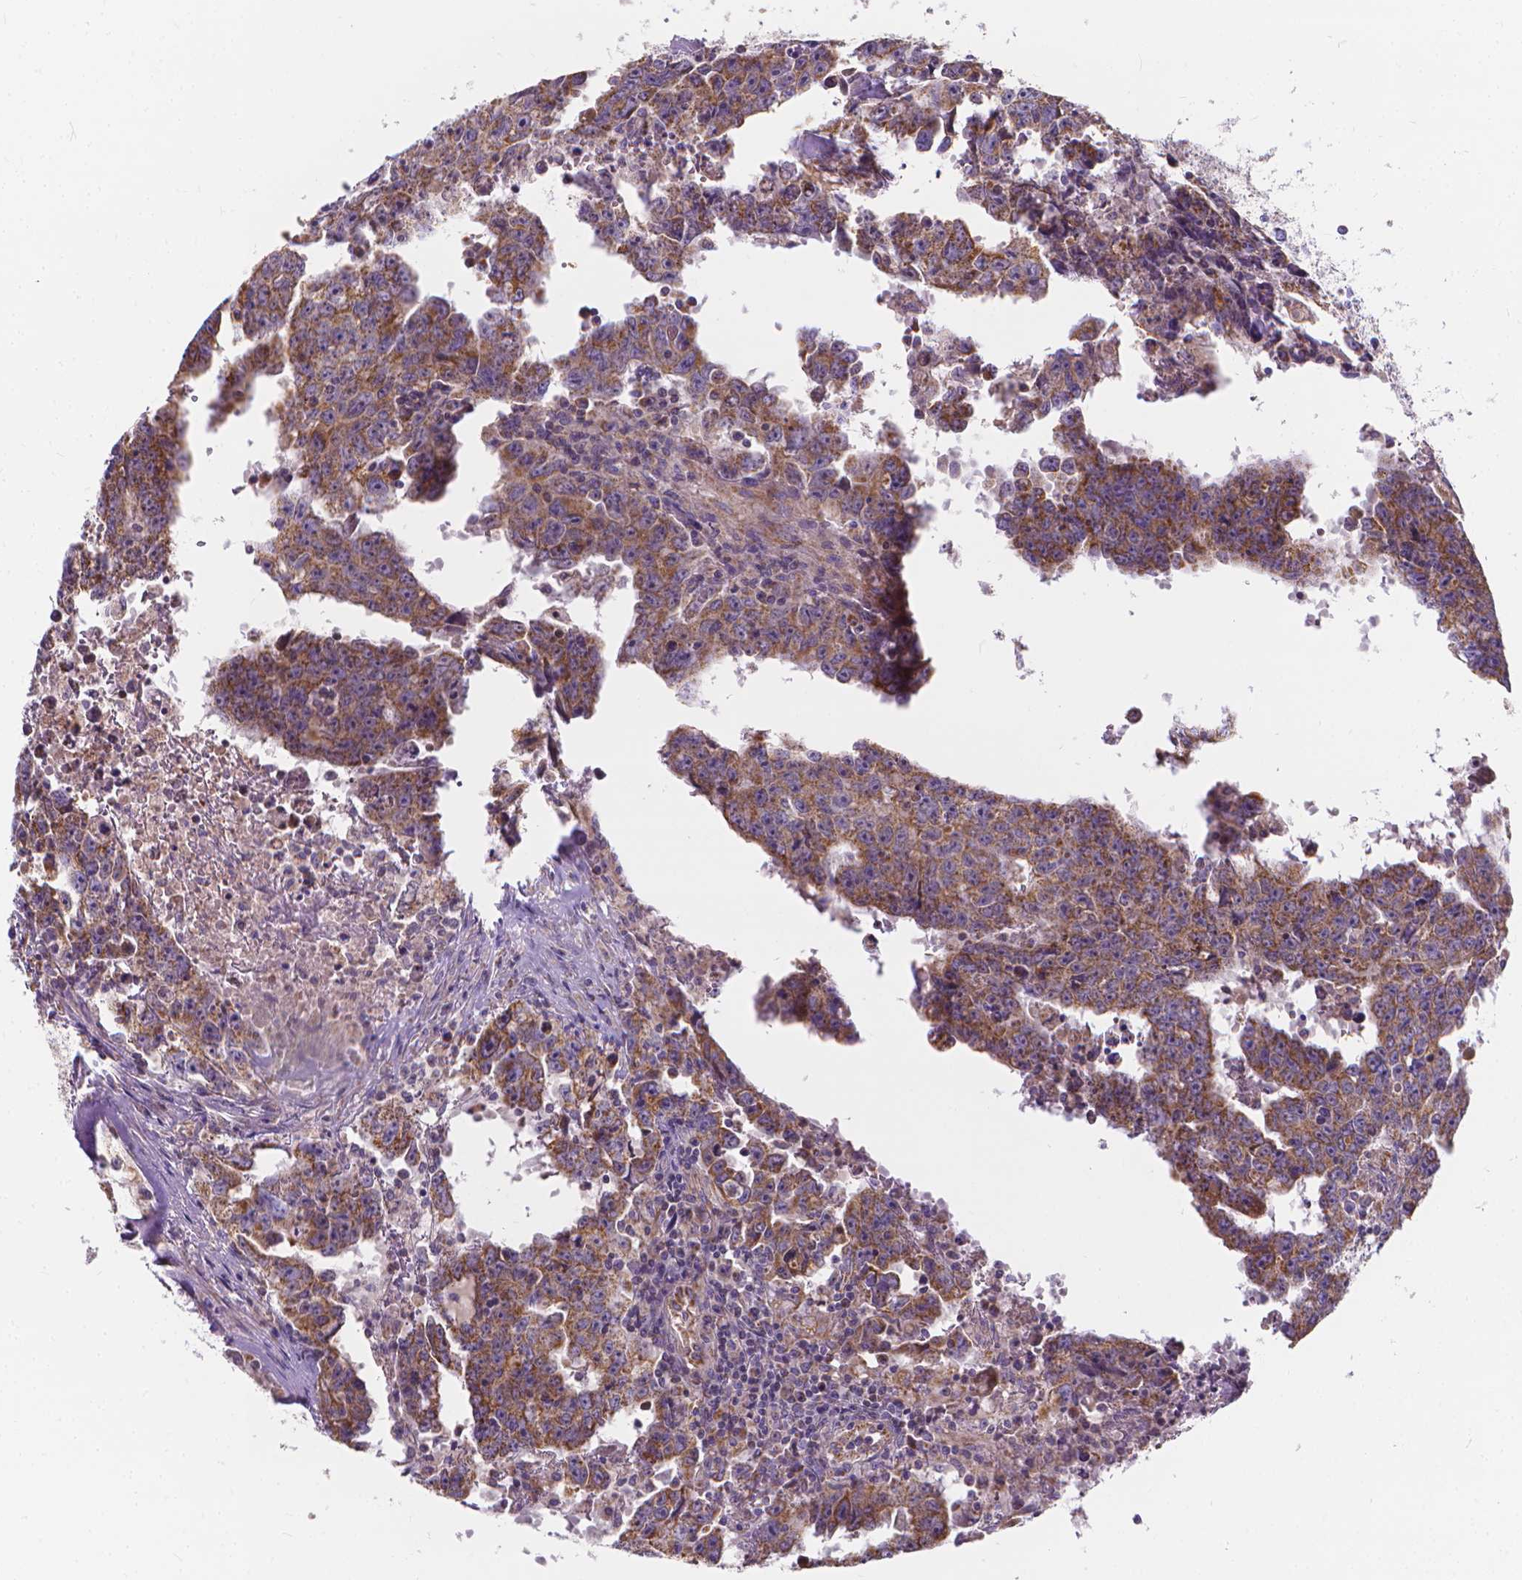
{"staining": {"intensity": "moderate", "quantity": ">75%", "location": "cytoplasmic/membranous"}, "tissue": "testis cancer", "cell_type": "Tumor cells", "image_type": "cancer", "snomed": [{"axis": "morphology", "description": "Carcinoma, Embryonal, NOS"}, {"axis": "topography", "description": "Testis"}], "caption": "DAB immunohistochemical staining of human embryonal carcinoma (testis) exhibits moderate cytoplasmic/membranous protein expression in about >75% of tumor cells.", "gene": "SNCAIP", "patient": {"sex": "male", "age": 22}}